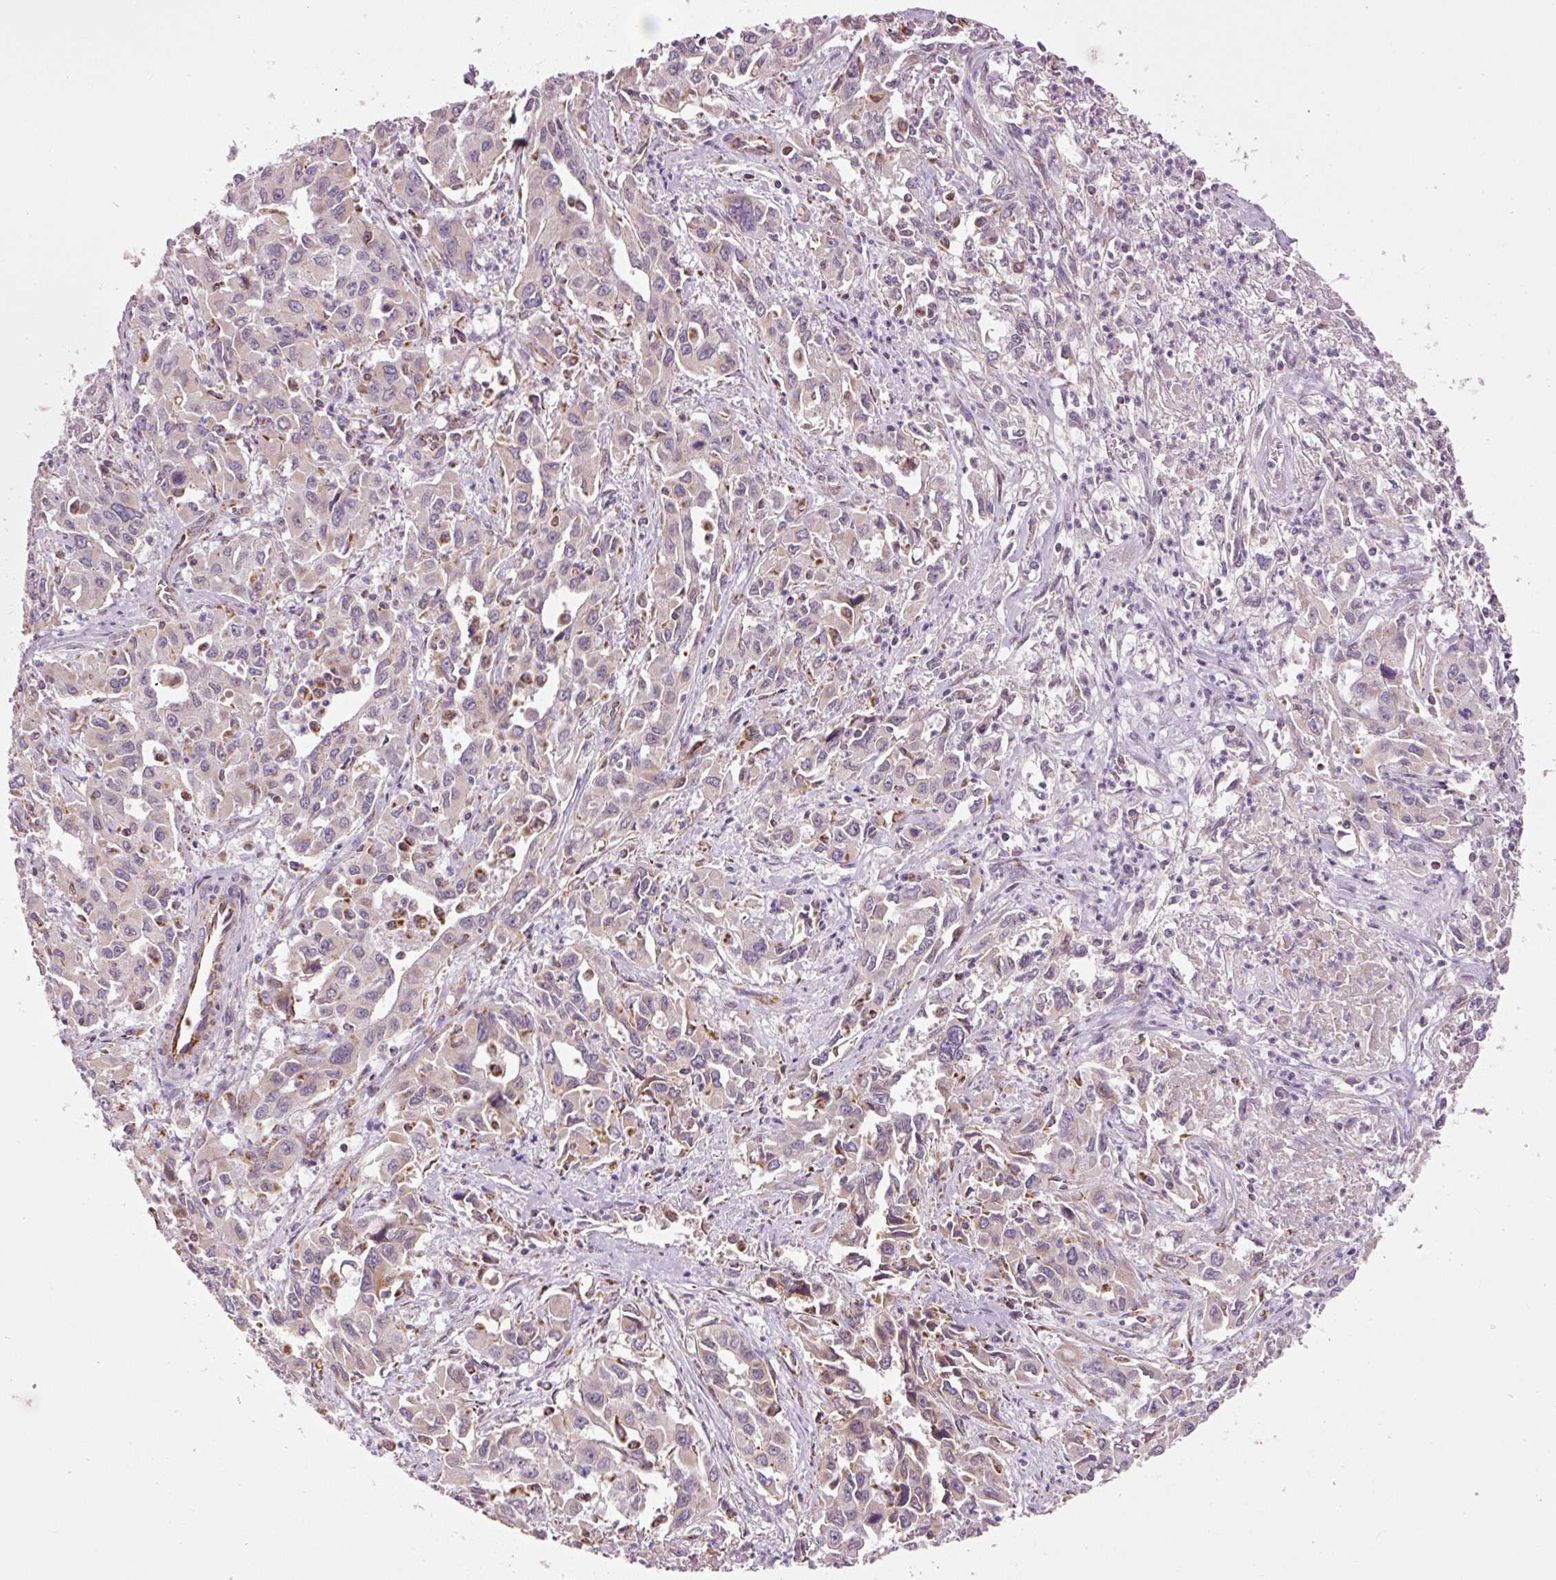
{"staining": {"intensity": "weak", "quantity": "<25%", "location": "cytoplasmic/membranous"}, "tissue": "liver cancer", "cell_type": "Tumor cells", "image_type": "cancer", "snomed": [{"axis": "morphology", "description": "Carcinoma, Hepatocellular, NOS"}, {"axis": "topography", "description": "Liver"}], "caption": "Liver cancer stained for a protein using immunohistochemistry reveals no expression tumor cells.", "gene": "NDUFB4", "patient": {"sex": "male", "age": 63}}